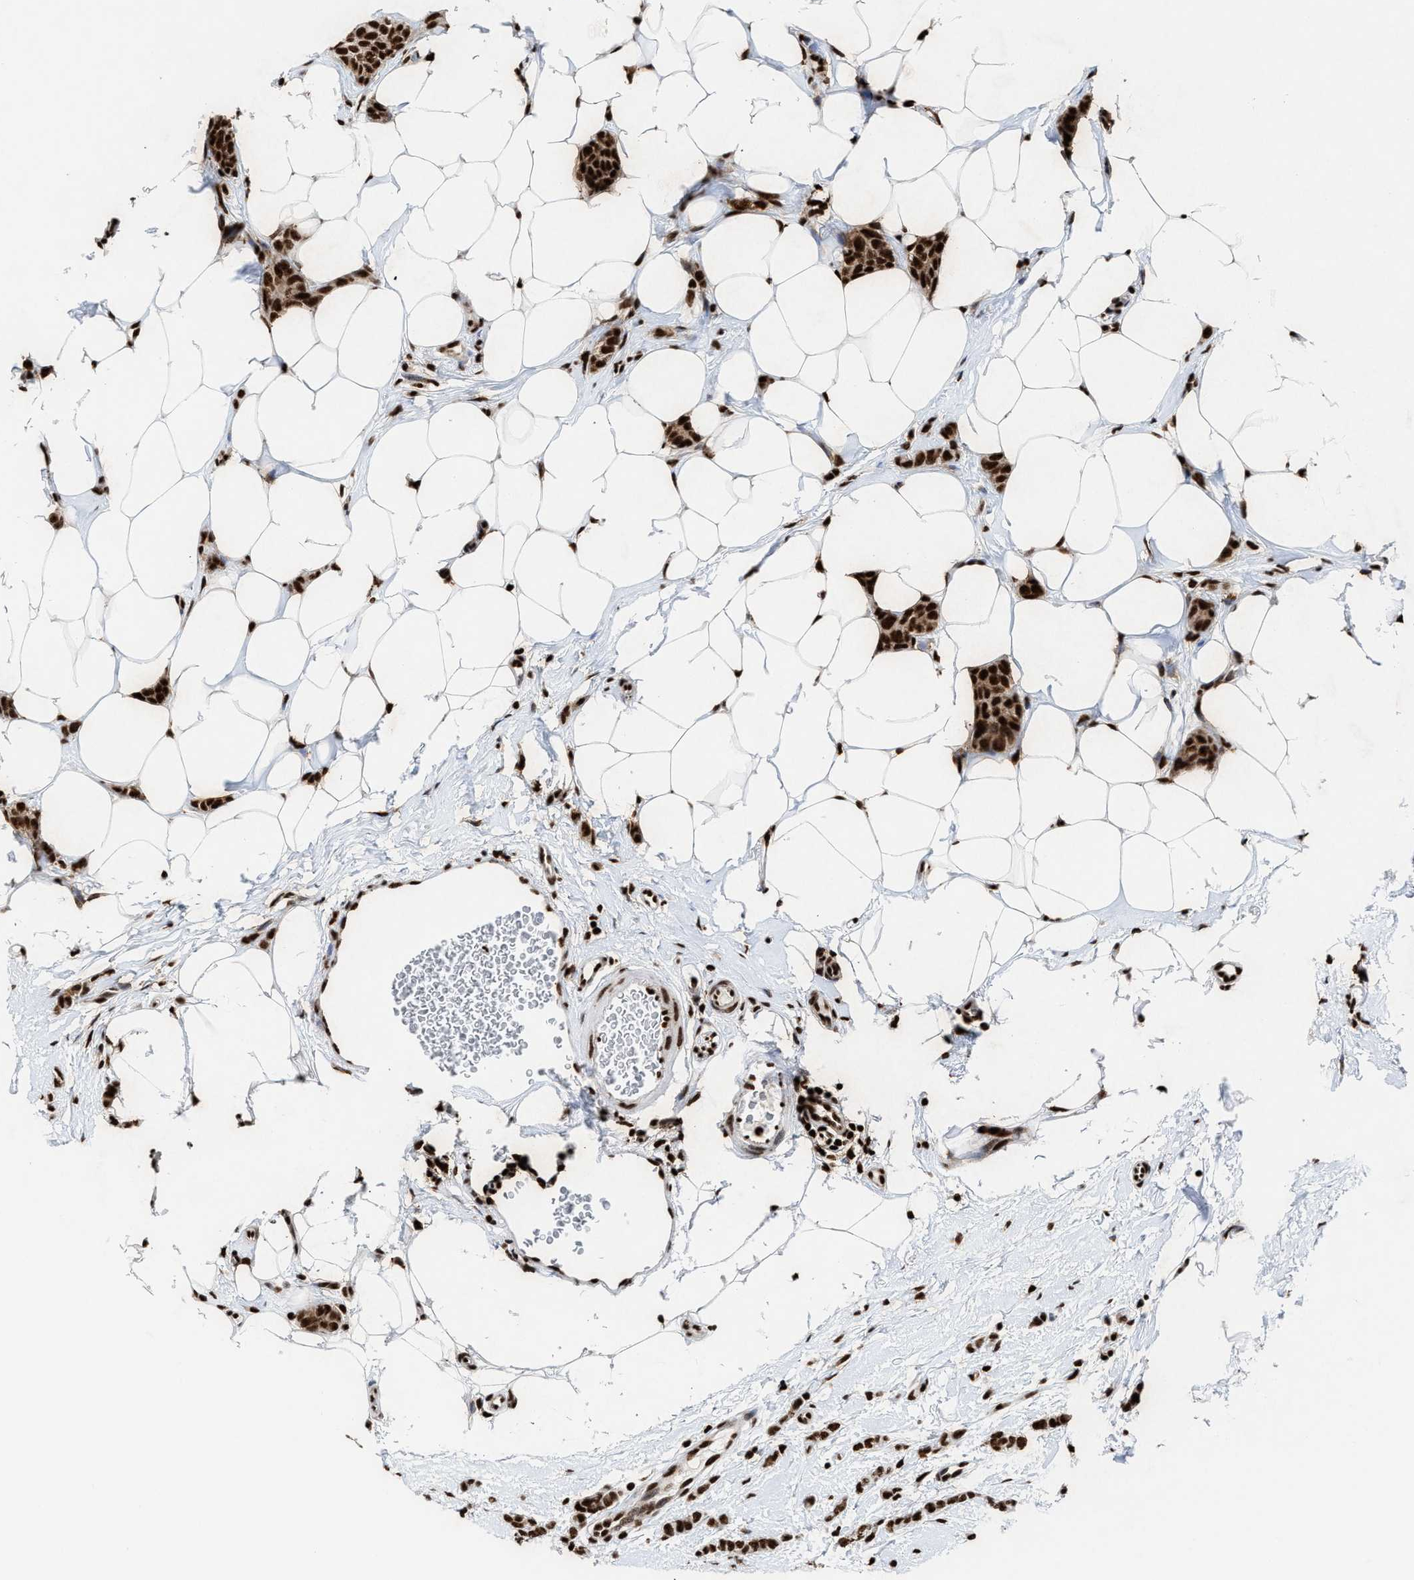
{"staining": {"intensity": "strong", "quantity": ">75%", "location": "nuclear"}, "tissue": "breast cancer", "cell_type": "Tumor cells", "image_type": "cancer", "snomed": [{"axis": "morphology", "description": "Lobular carcinoma"}, {"axis": "topography", "description": "Skin"}, {"axis": "topography", "description": "Breast"}], "caption": "Brown immunohistochemical staining in human breast cancer (lobular carcinoma) shows strong nuclear positivity in approximately >75% of tumor cells.", "gene": "ALYREF", "patient": {"sex": "female", "age": 46}}